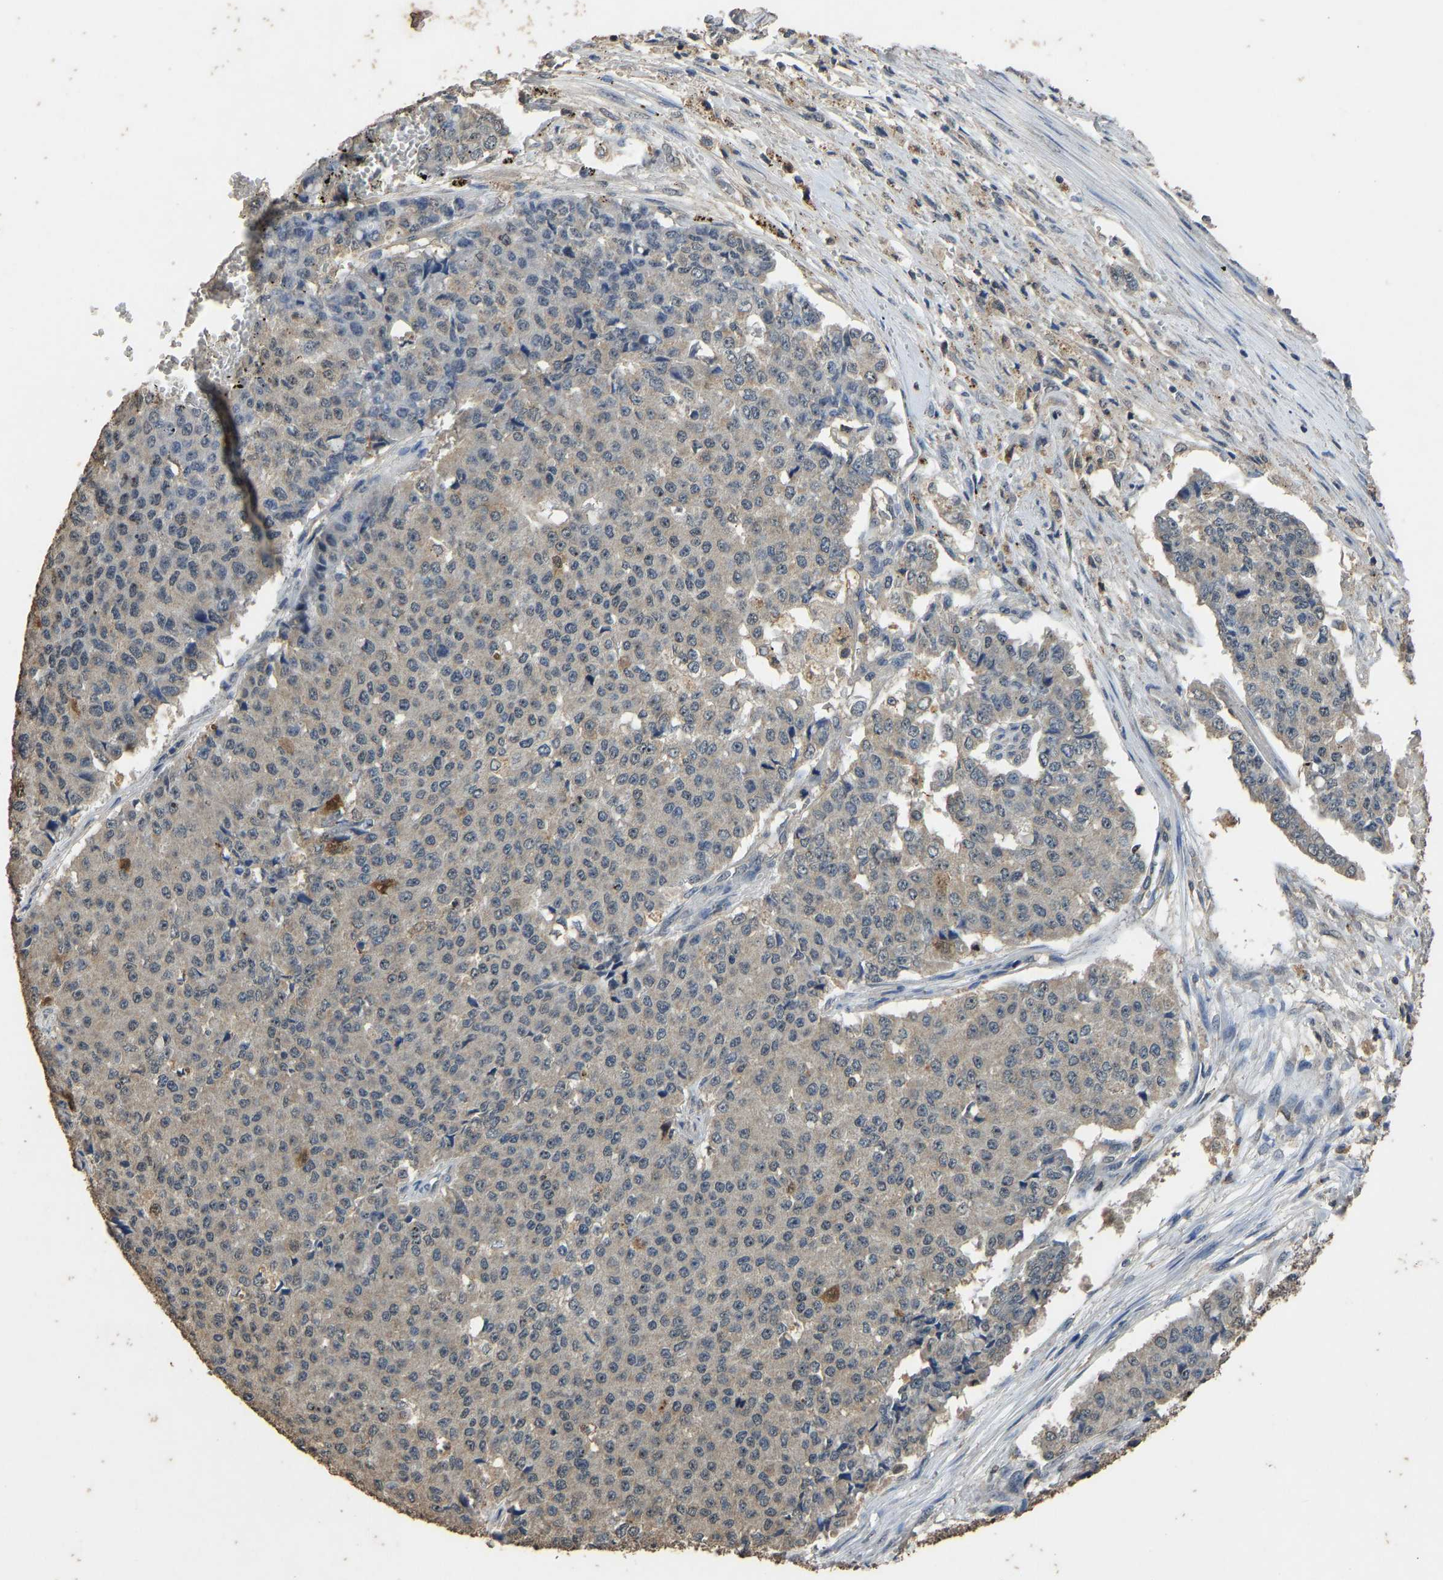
{"staining": {"intensity": "negative", "quantity": "none", "location": "none"}, "tissue": "pancreatic cancer", "cell_type": "Tumor cells", "image_type": "cancer", "snomed": [{"axis": "morphology", "description": "Adenocarcinoma, NOS"}, {"axis": "topography", "description": "Pancreas"}], "caption": "IHC of pancreatic cancer (adenocarcinoma) exhibits no positivity in tumor cells.", "gene": "CIDEC", "patient": {"sex": "male", "age": 50}}